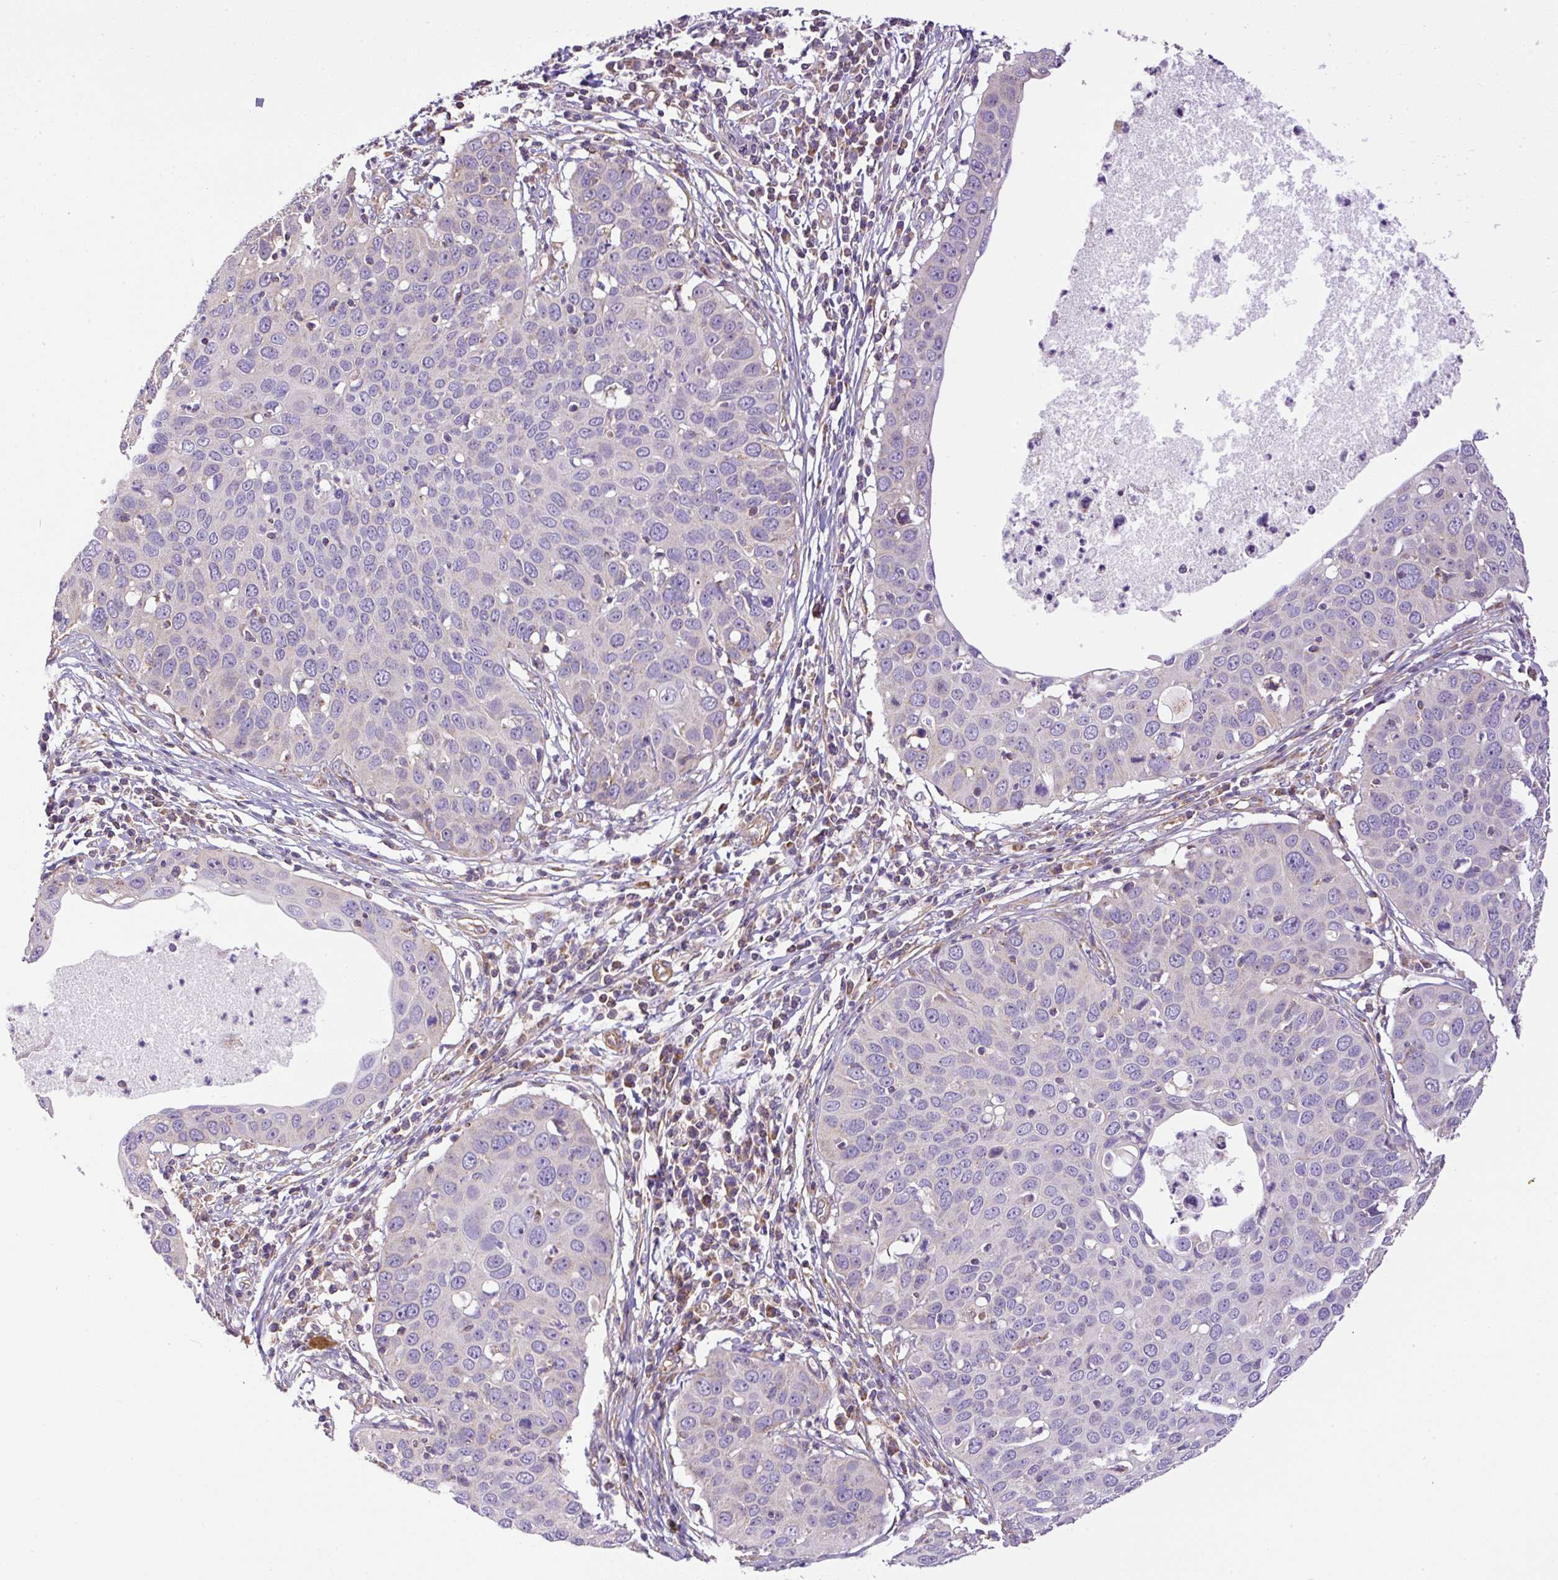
{"staining": {"intensity": "negative", "quantity": "none", "location": "none"}, "tissue": "cervical cancer", "cell_type": "Tumor cells", "image_type": "cancer", "snomed": [{"axis": "morphology", "description": "Squamous cell carcinoma, NOS"}, {"axis": "topography", "description": "Cervix"}], "caption": "Cervical squamous cell carcinoma stained for a protein using immunohistochemistry (IHC) demonstrates no expression tumor cells.", "gene": "NDUFAF2", "patient": {"sex": "female", "age": 36}}